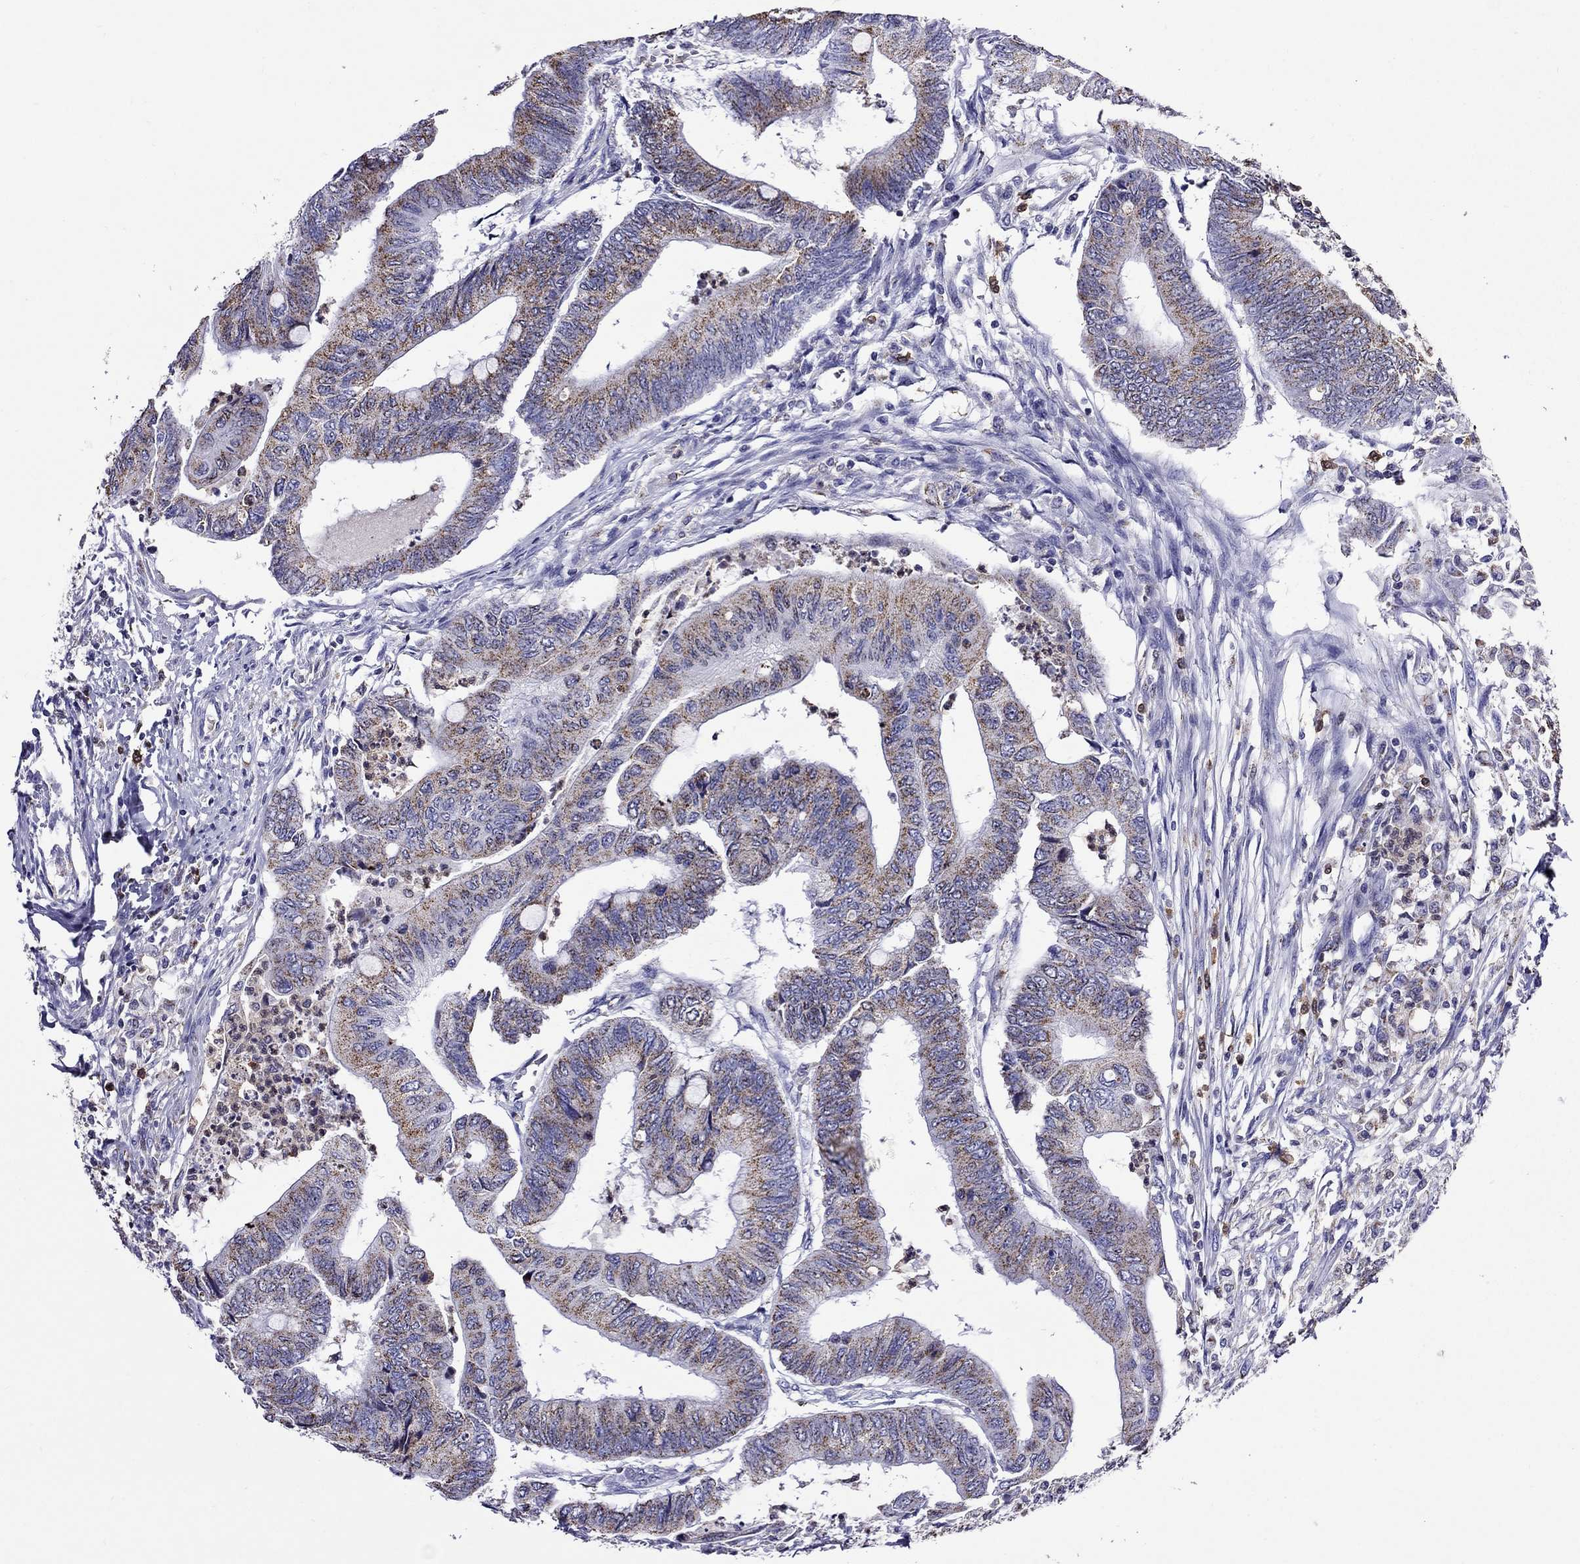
{"staining": {"intensity": "moderate", "quantity": "<25%", "location": "cytoplasmic/membranous"}, "tissue": "colorectal cancer", "cell_type": "Tumor cells", "image_type": "cancer", "snomed": [{"axis": "morphology", "description": "Normal tissue, NOS"}, {"axis": "morphology", "description": "Adenocarcinoma, NOS"}, {"axis": "topography", "description": "Rectum"}, {"axis": "topography", "description": "Peripheral nerve tissue"}], "caption": "An immunohistochemistry (IHC) histopathology image of tumor tissue is shown. Protein staining in brown highlights moderate cytoplasmic/membranous positivity in colorectal adenocarcinoma within tumor cells. (DAB = brown stain, brightfield microscopy at high magnification).", "gene": "SCG2", "patient": {"sex": "male", "age": 92}}